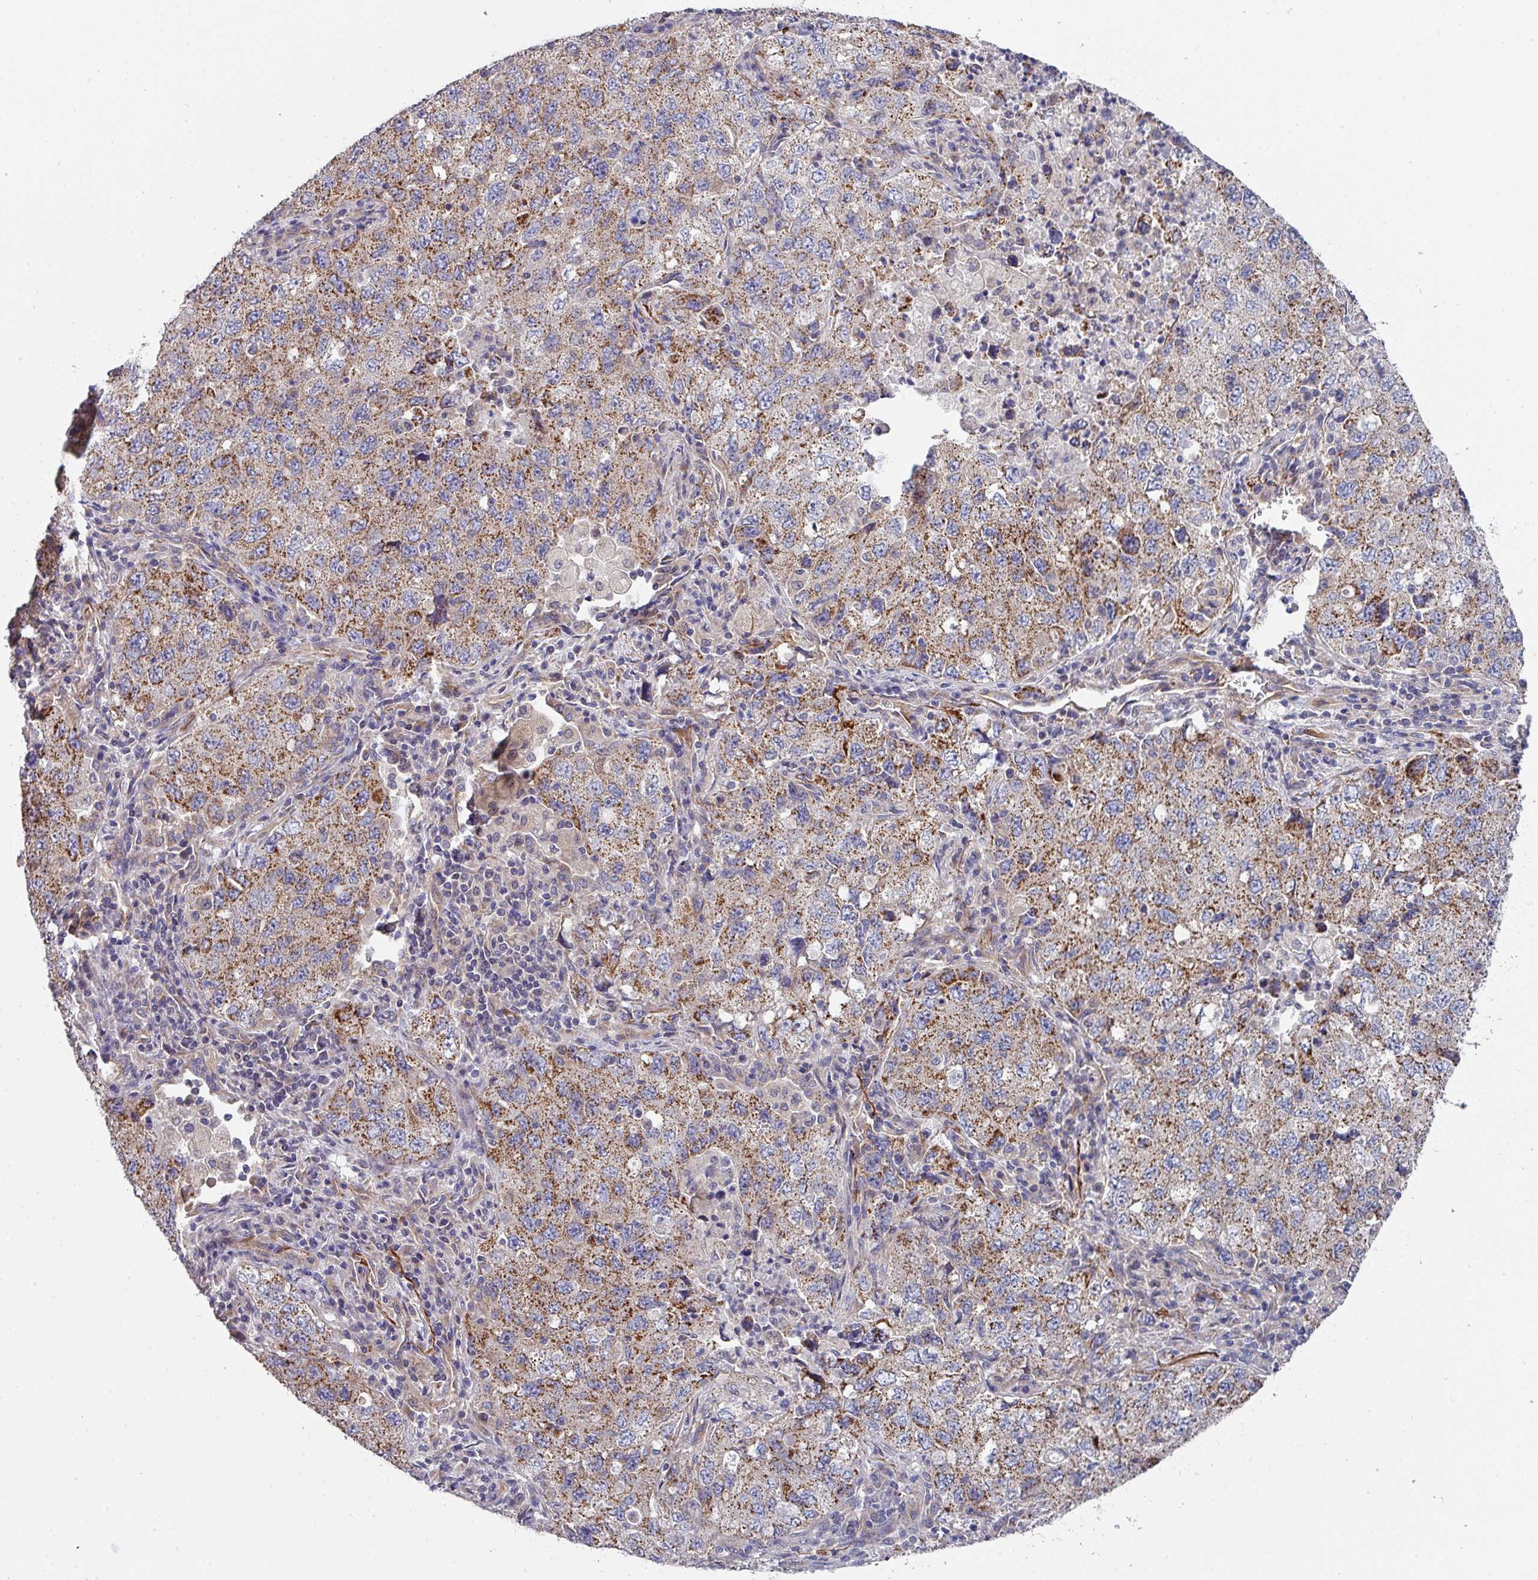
{"staining": {"intensity": "moderate", "quantity": ">75%", "location": "cytoplasmic/membranous"}, "tissue": "lung cancer", "cell_type": "Tumor cells", "image_type": "cancer", "snomed": [{"axis": "morphology", "description": "Adenocarcinoma, NOS"}, {"axis": "topography", "description": "Lung"}], "caption": "Protein expression analysis of lung cancer displays moderate cytoplasmic/membranous expression in approximately >75% of tumor cells.", "gene": "DCAF12L2", "patient": {"sex": "female", "age": 57}}